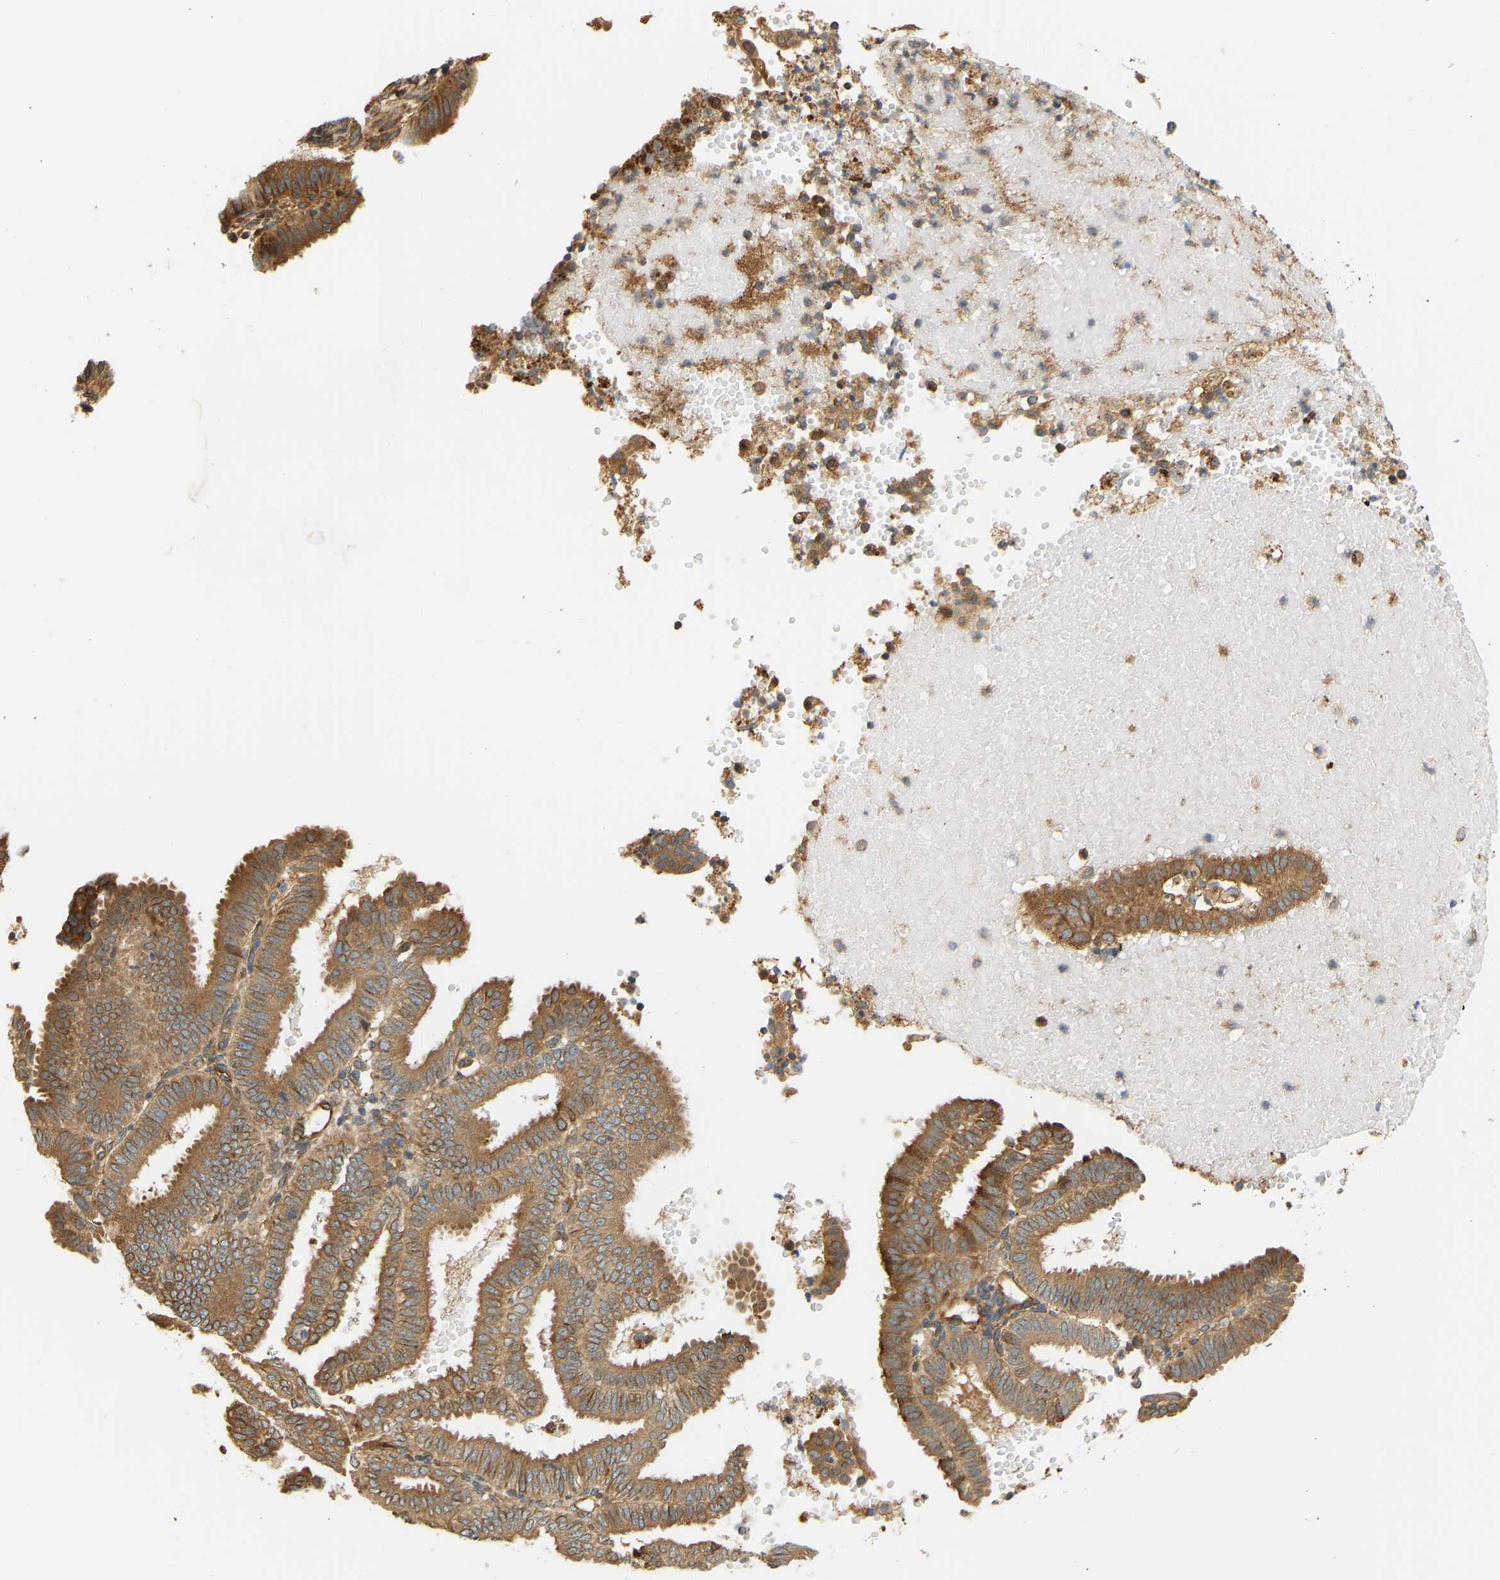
{"staining": {"intensity": "moderate", "quantity": ">75%", "location": "cytoplasmic/membranous"}, "tissue": "endometrial cancer", "cell_type": "Tumor cells", "image_type": "cancer", "snomed": [{"axis": "morphology", "description": "Adenocarcinoma, NOS"}, {"axis": "topography", "description": "Endometrium"}], "caption": "This is a histology image of immunohistochemistry staining of endometrial adenocarcinoma, which shows moderate staining in the cytoplasmic/membranous of tumor cells.", "gene": "CEP57", "patient": {"sex": "female", "age": 58}}